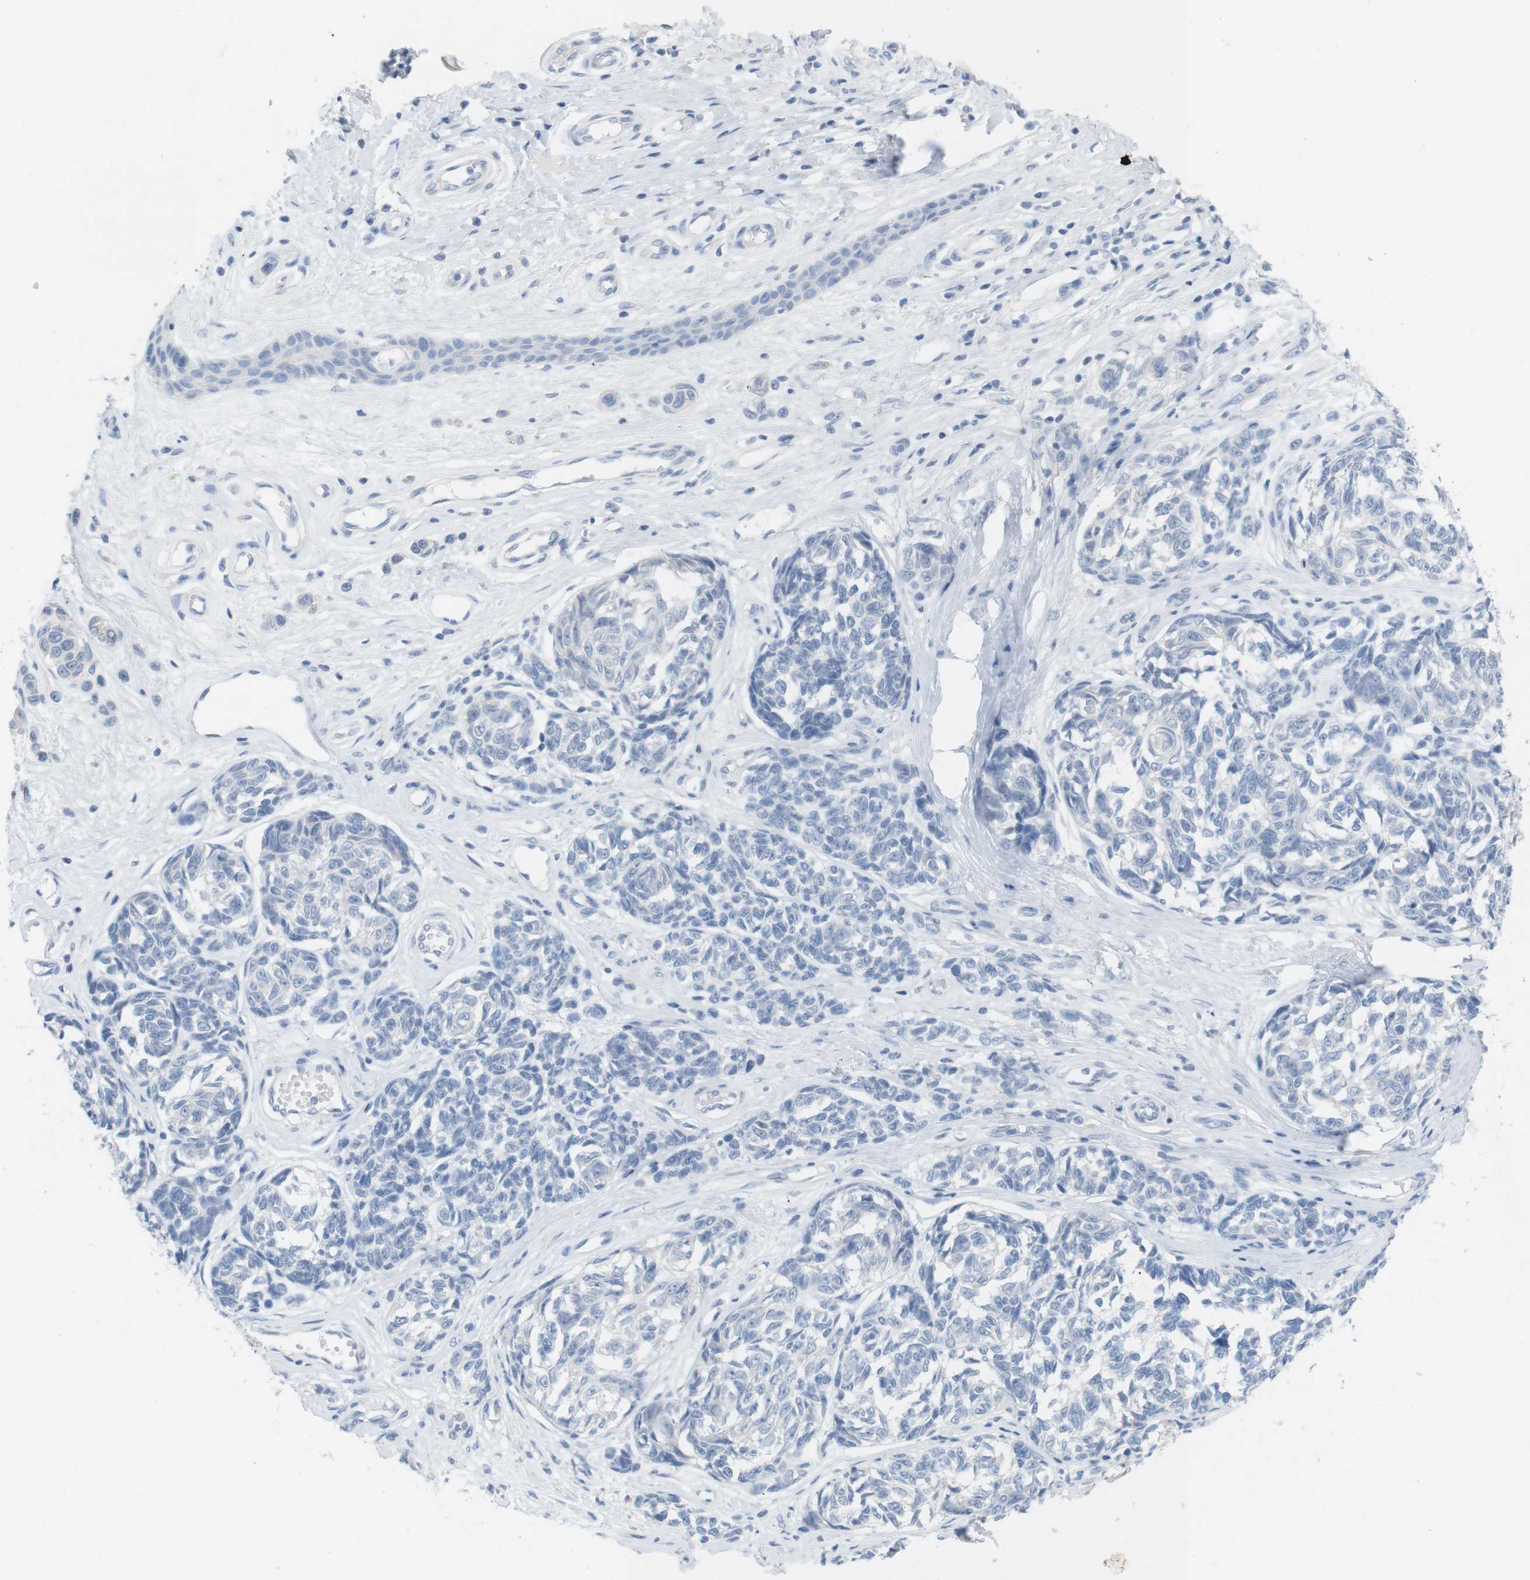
{"staining": {"intensity": "negative", "quantity": "none", "location": "none"}, "tissue": "melanoma", "cell_type": "Tumor cells", "image_type": "cancer", "snomed": [{"axis": "morphology", "description": "Malignant melanoma, NOS"}, {"axis": "topography", "description": "Skin"}], "caption": "High magnification brightfield microscopy of melanoma stained with DAB (brown) and counterstained with hematoxylin (blue): tumor cells show no significant staining.", "gene": "HBG2", "patient": {"sex": "female", "age": 64}}